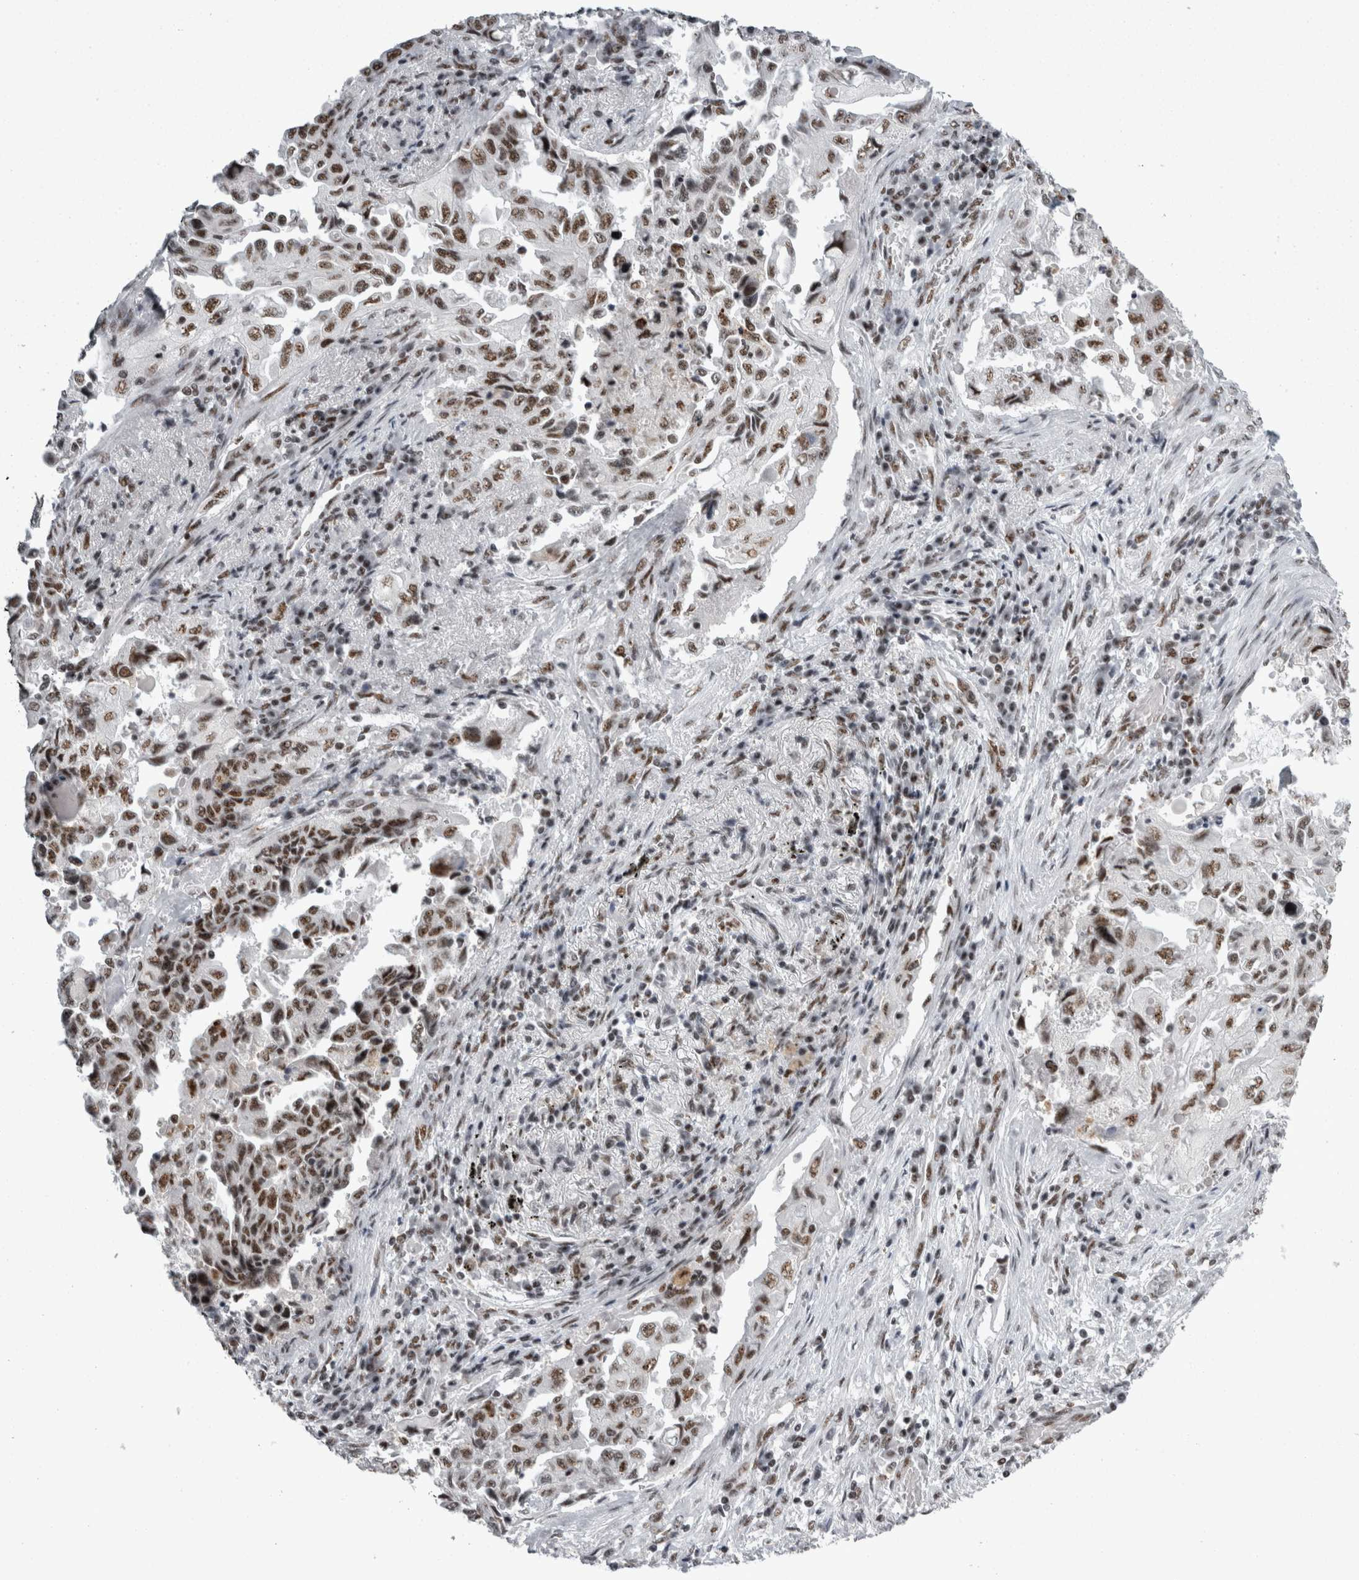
{"staining": {"intensity": "moderate", "quantity": ">75%", "location": "nuclear"}, "tissue": "lung cancer", "cell_type": "Tumor cells", "image_type": "cancer", "snomed": [{"axis": "morphology", "description": "Adenocarcinoma, NOS"}, {"axis": "topography", "description": "Lung"}], "caption": "Lung cancer (adenocarcinoma) tissue demonstrates moderate nuclear positivity in approximately >75% of tumor cells Immunohistochemistry stains the protein in brown and the nuclei are stained blue.", "gene": "SNRNP40", "patient": {"sex": "female", "age": 51}}